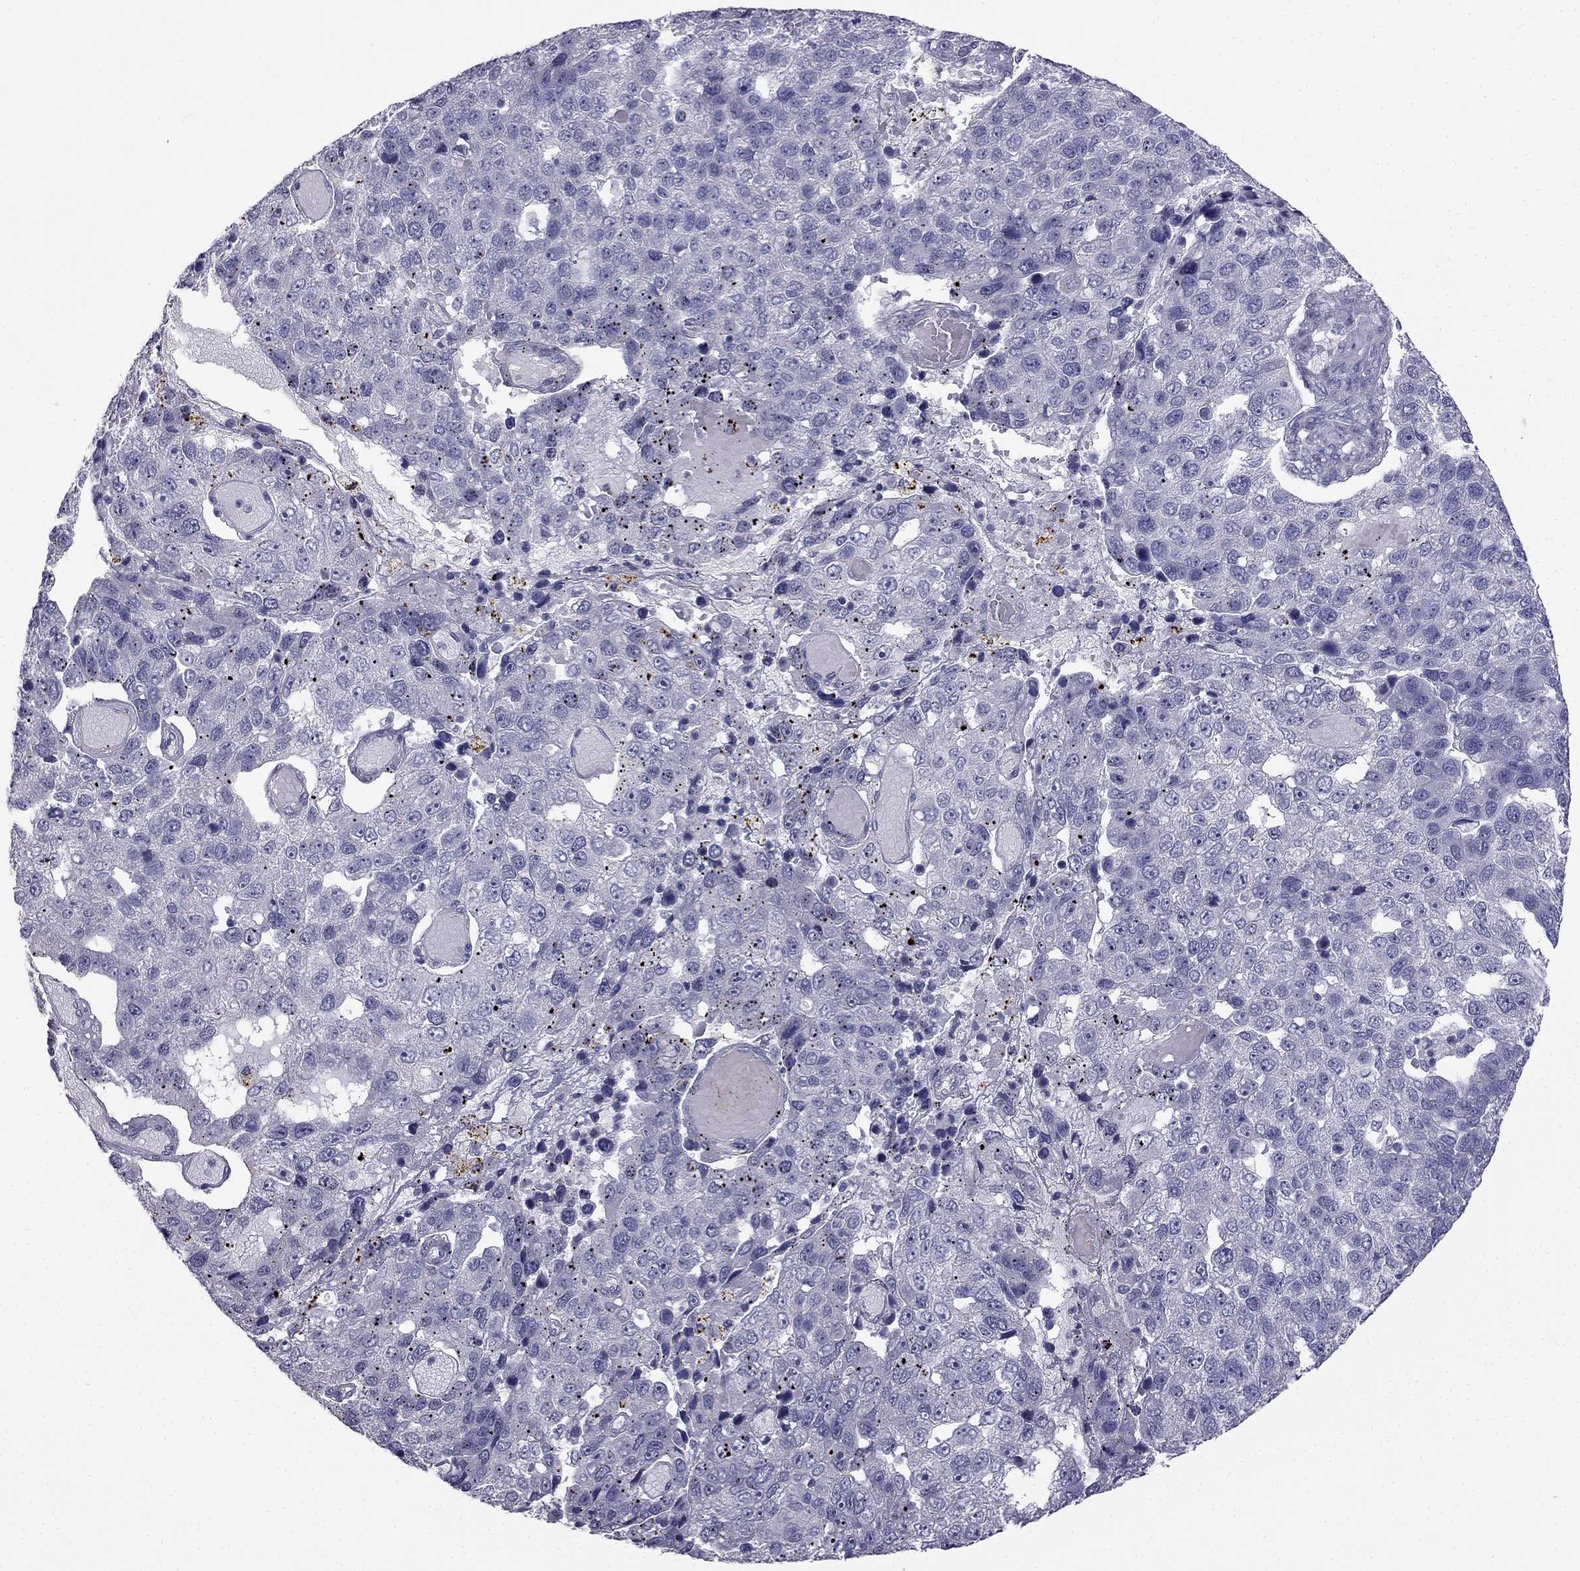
{"staining": {"intensity": "negative", "quantity": "none", "location": "none"}, "tissue": "pancreatic cancer", "cell_type": "Tumor cells", "image_type": "cancer", "snomed": [{"axis": "morphology", "description": "Adenocarcinoma, NOS"}, {"axis": "topography", "description": "Pancreas"}], "caption": "Immunohistochemistry of pancreatic cancer demonstrates no staining in tumor cells. Brightfield microscopy of IHC stained with DAB (brown) and hematoxylin (blue), captured at high magnification.", "gene": "HSFX1", "patient": {"sex": "female", "age": 61}}